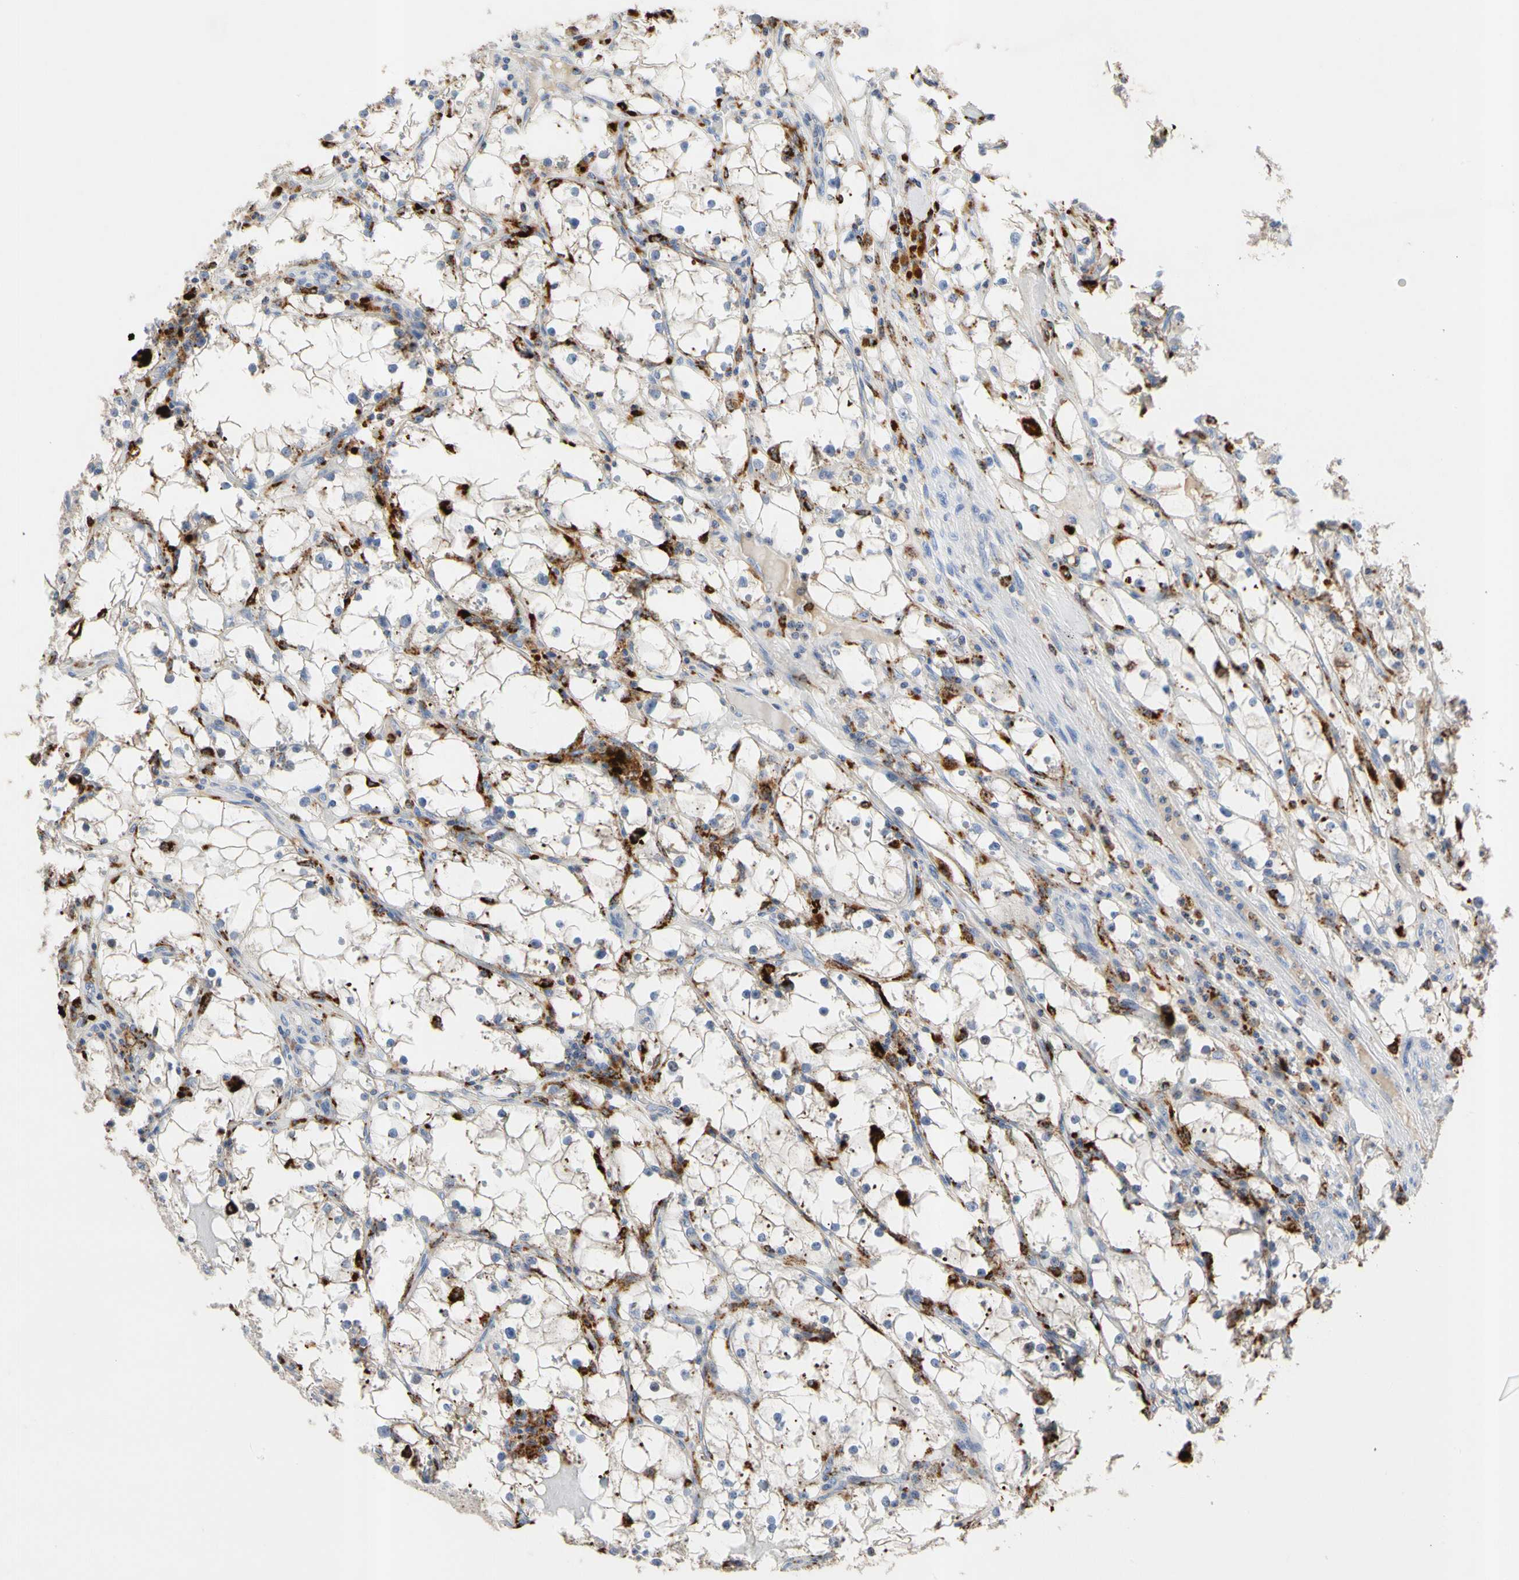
{"staining": {"intensity": "moderate", "quantity": "<25%", "location": "cytoplasmic/membranous"}, "tissue": "renal cancer", "cell_type": "Tumor cells", "image_type": "cancer", "snomed": [{"axis": "morphology", "description": "Adenocarcinoma, NOS"}, {"axis": "topography", "description": "Kidney"}], "caption": "An immunohistochemistry histopathology image of tumor tissue is shown. Protein staining in brown shows moderate cytoplasmic/membranous positivity in renal adenocarcinoma within tumor cells.", "gene": "ADA2", "patient": {"sex": "male", "age": 56}}